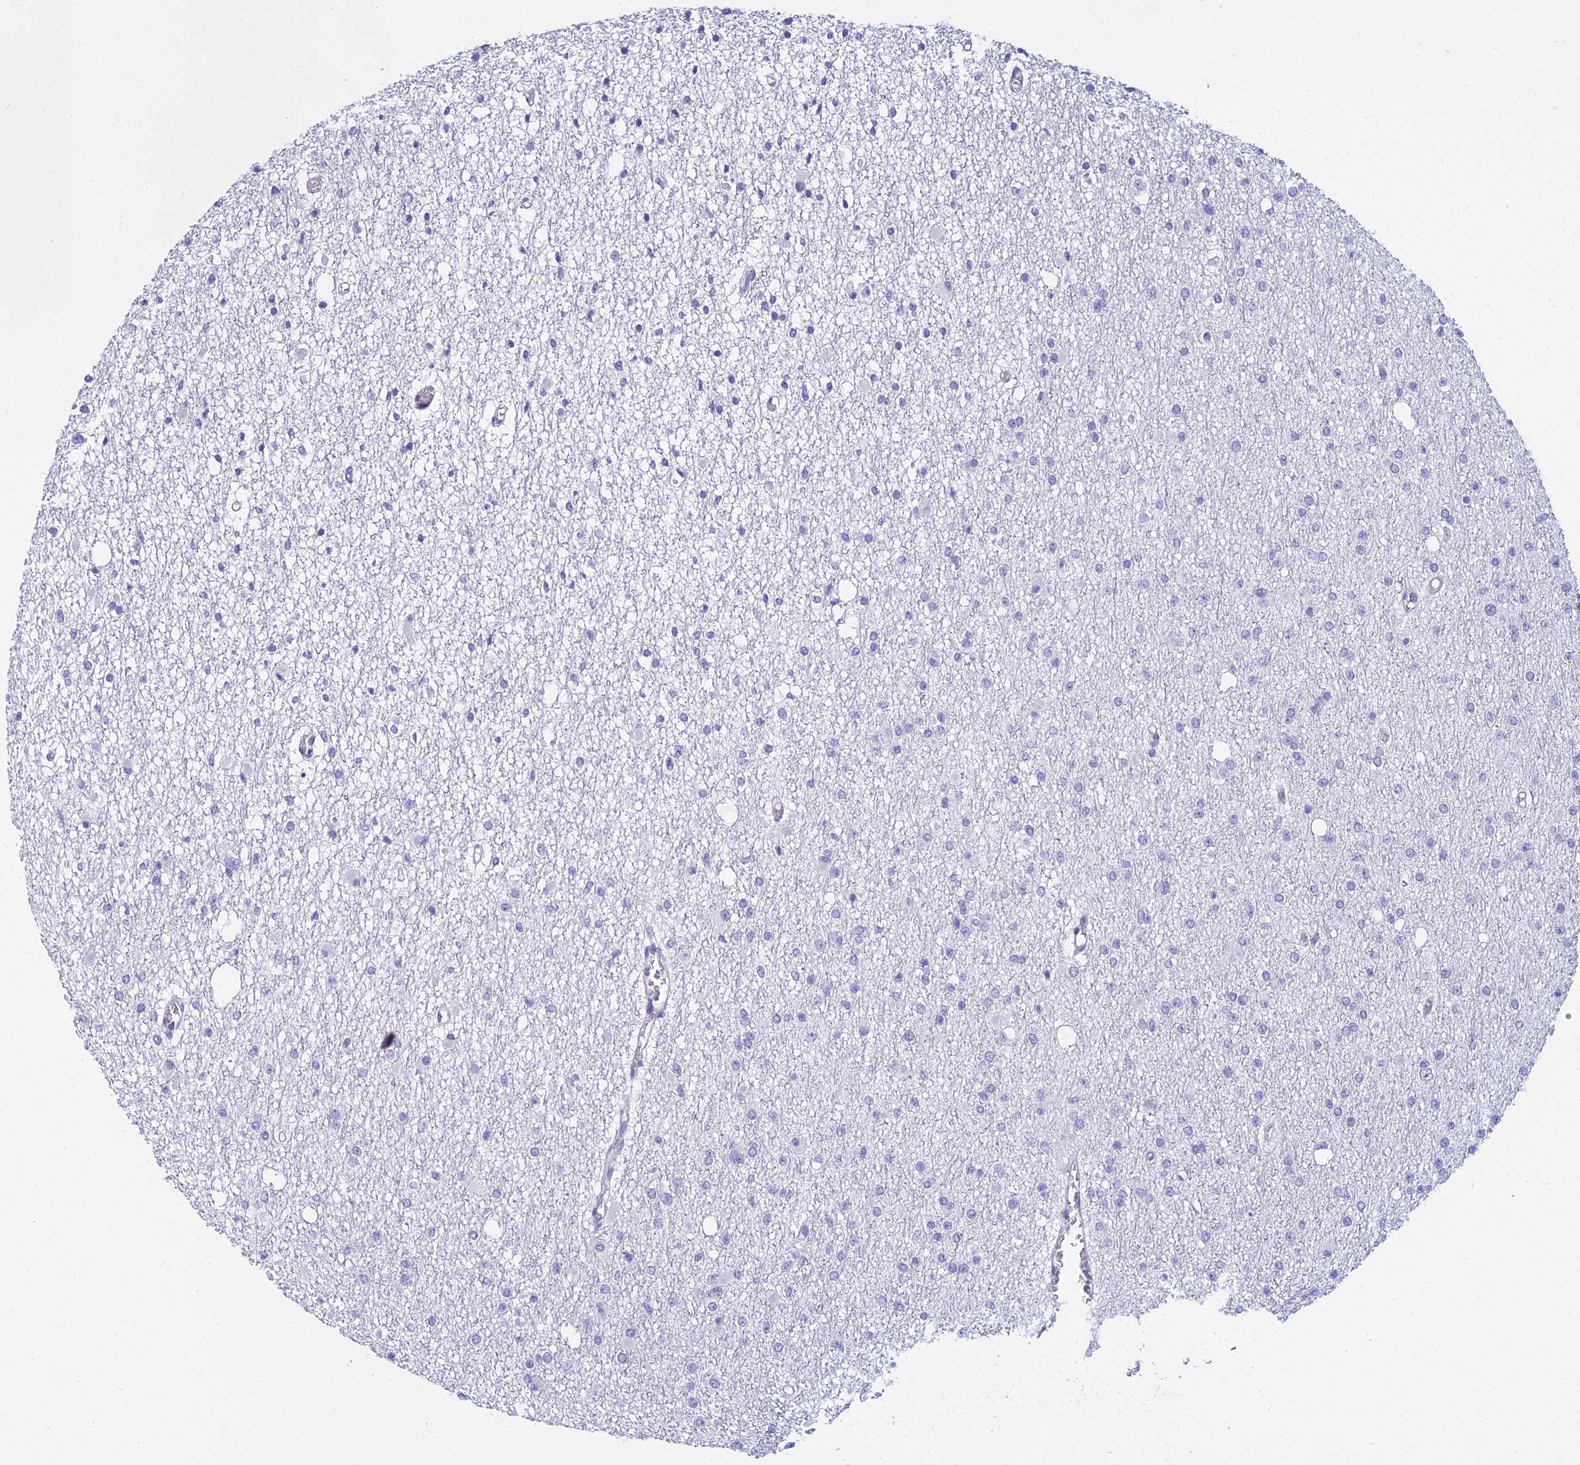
{"staining": {"intensity": "negative", "quantity": "none", "location": "none"}, "tissue": "glioma", "cell_type": "Tumor cells", "image_type": "cancer", "snomed": [{"axis": "morphology", "description": "Glioma, malignant, Low grade"}, {"axis": "topography", "description": "Brain"}], "caption": "Tumor cells are negative for protein expression in human glioma. (DAB IHC visualized using brightfield microscopy, high magnification).", "gene": "ZMIZ1", "patient": {"sex": "female", "age": 22}}